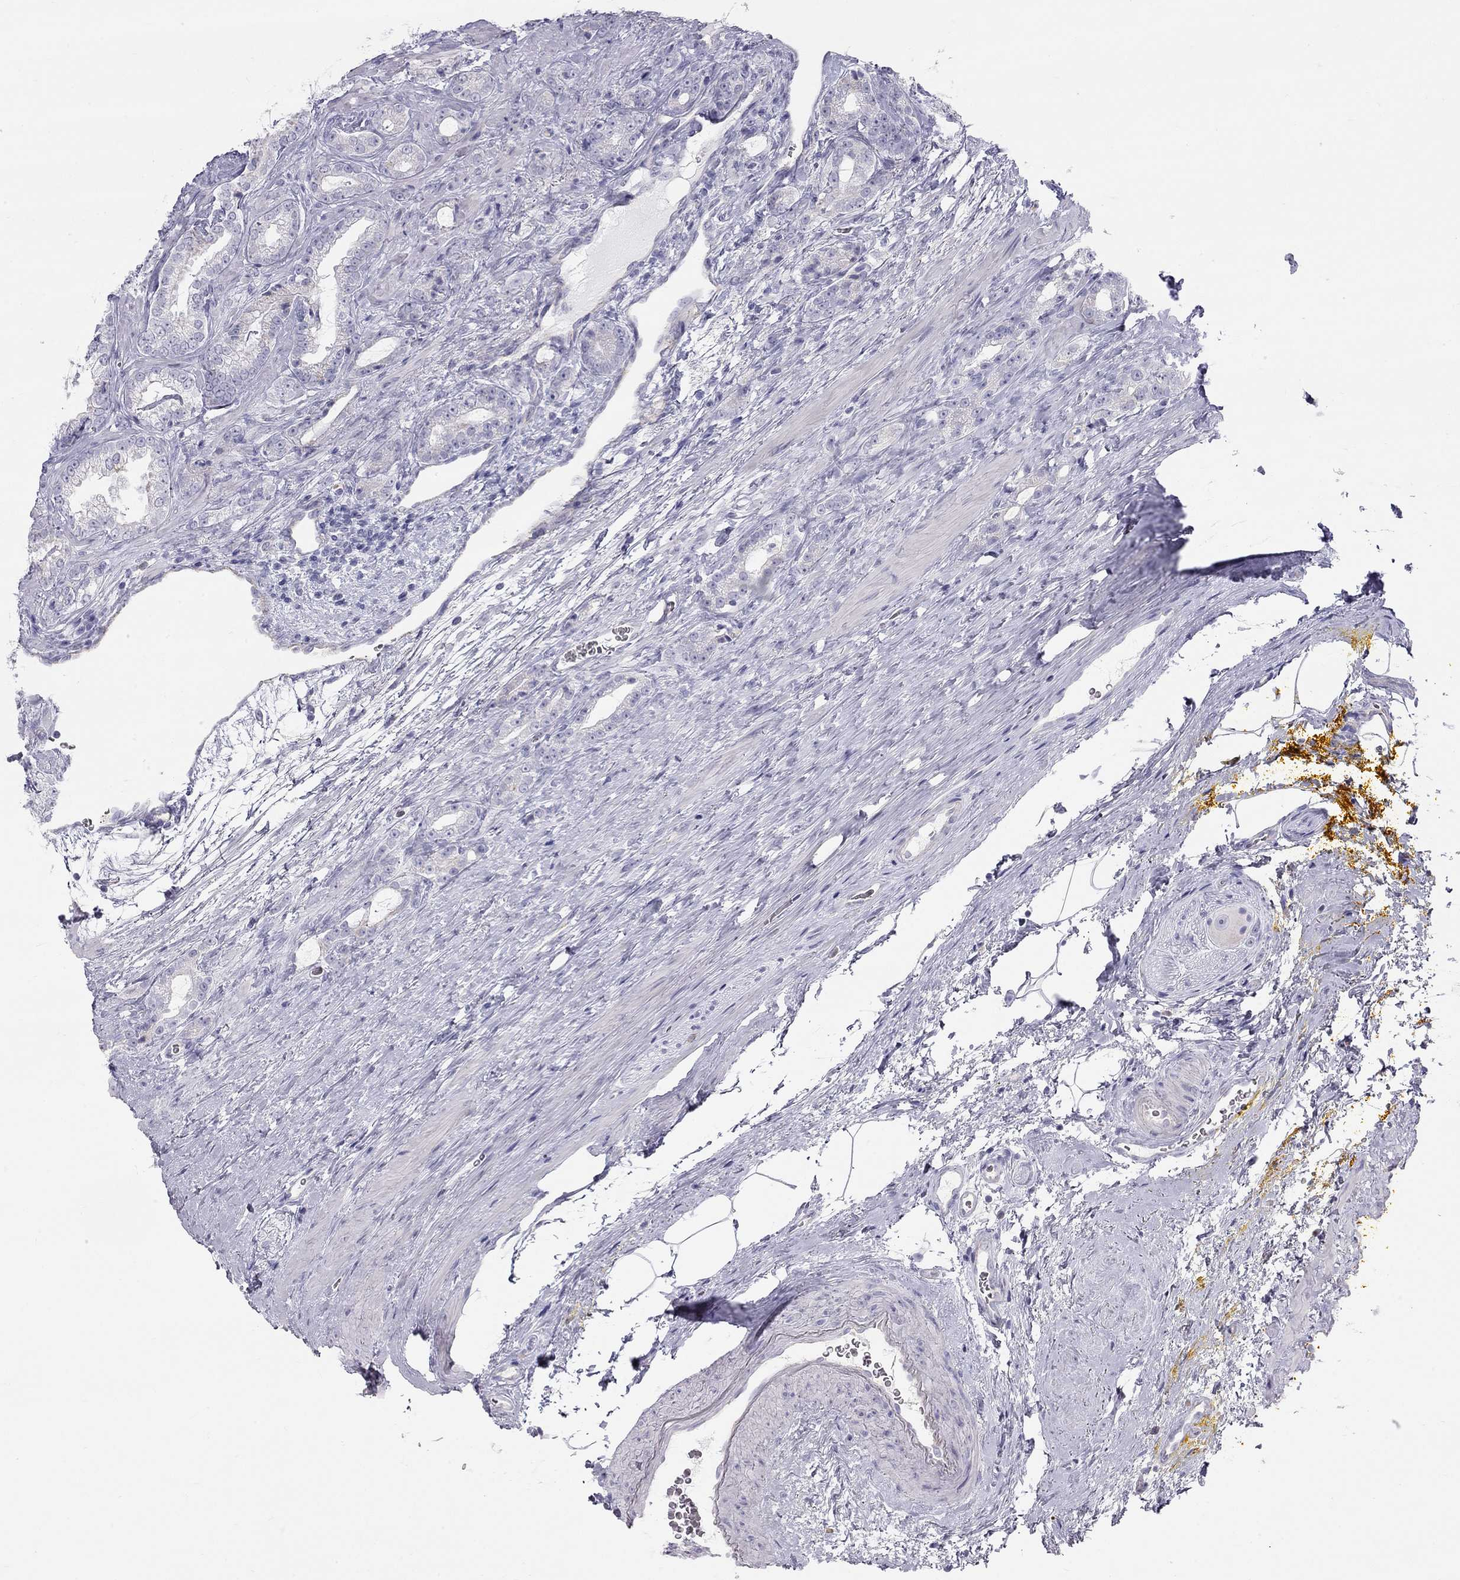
{"staining": {"intensity": "negative", "quantity": "none", "location": "none"}, "tissue": "prostate cancer", "cell_type": "Tumor cells", "image_type": "cancer", "snomed": [{"axis": "morphology", "description": "Adenocarcinoma, NOS"}, {"axis": "topography", "description": "Prostate"}], "caption": "A photomicrograph of prostate adenocarcinoma stained for a protein displays no brown staining in tumor cells.", "gene": "TDRD6", "patient": {"sex": "male", "age": 67}}